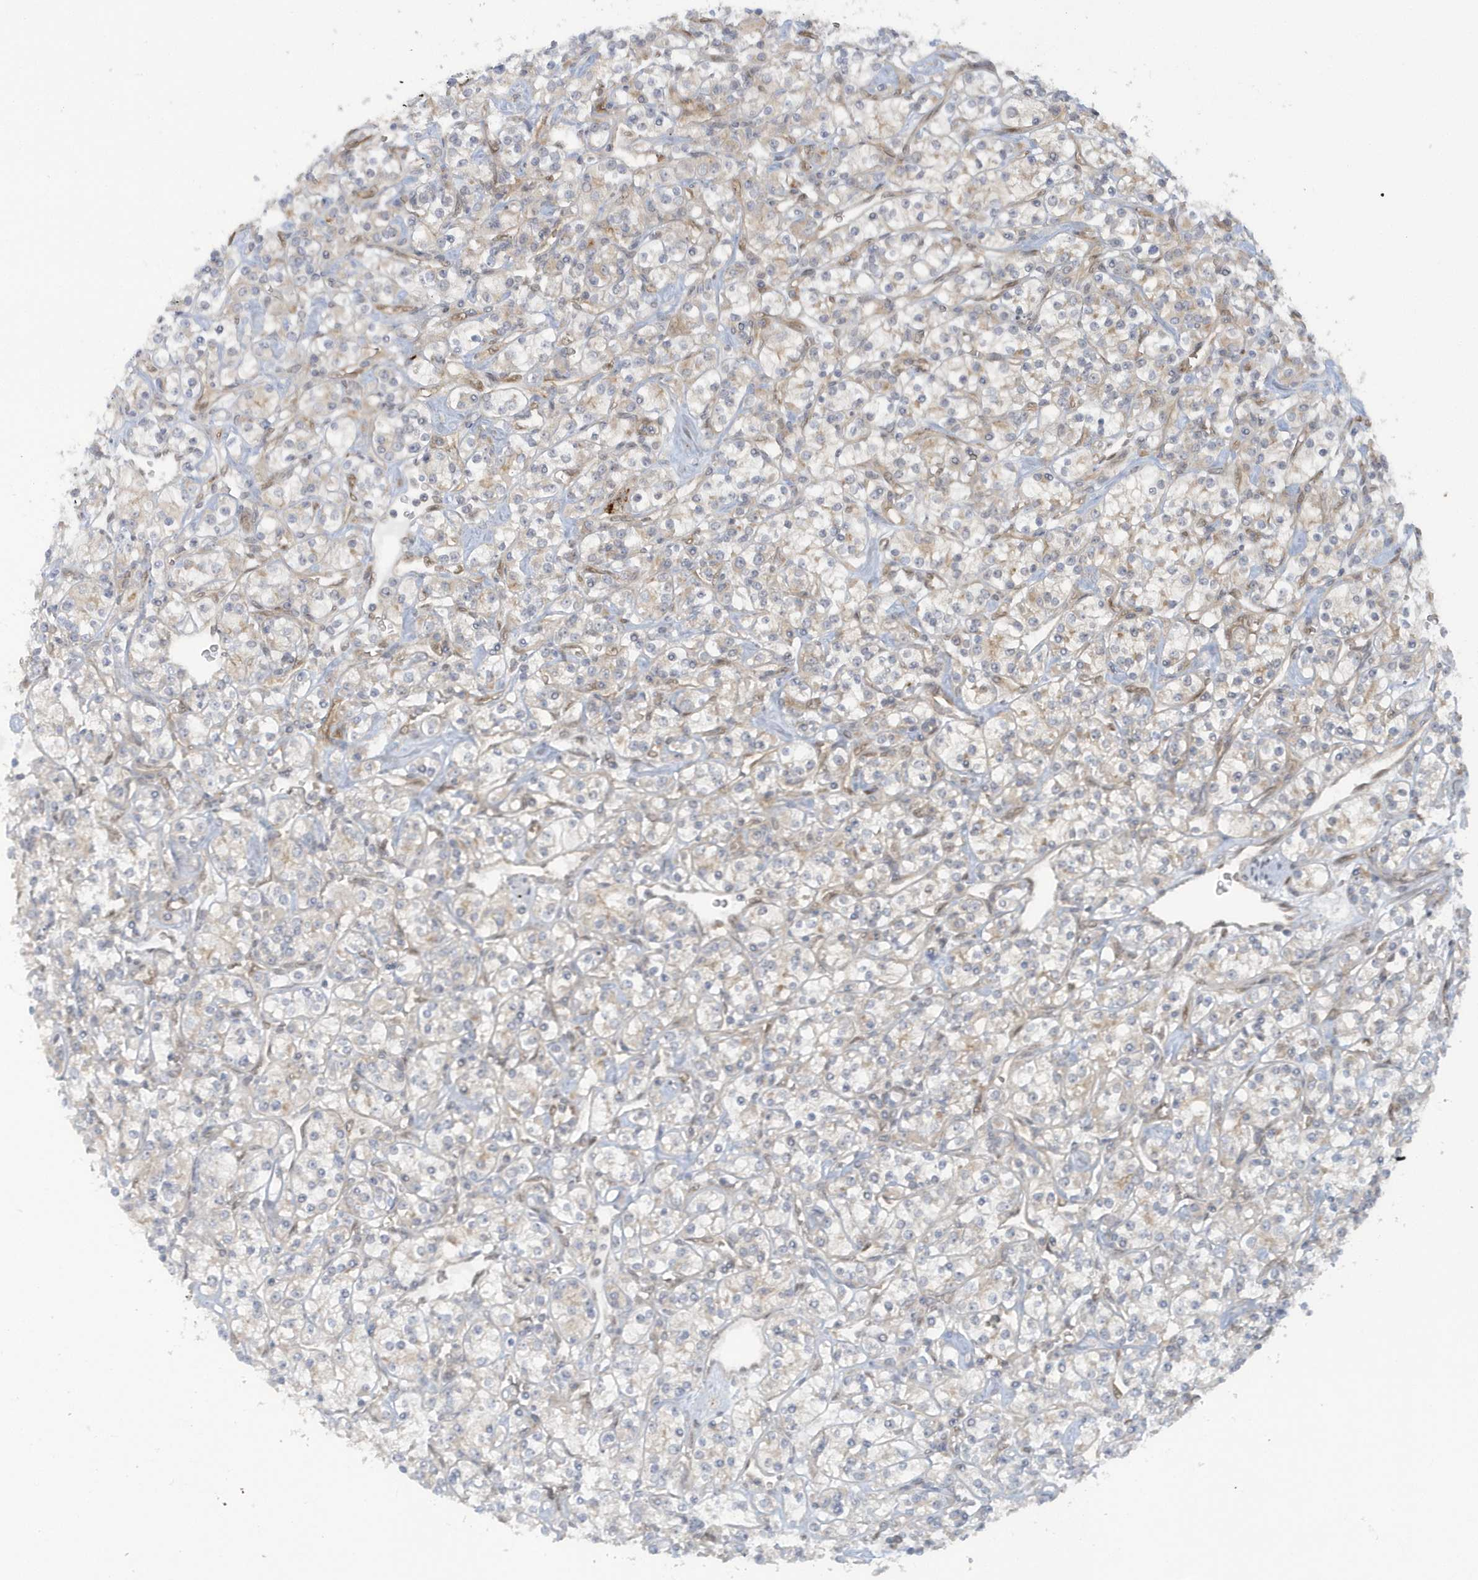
{"staining": {"intensity": "weak", "quantity": "<25%", "location": "cytoplasmic/membranous"}, "tissue": "renal cancer", "cell_type": "Tumor cells", "image_type": "cancer", "snomed": [{"axis": "morphology", "description": "Adenocarcinoma, NOS"}, {"axis": "topography", "description": "Kidney"}], "caption": "Immunohistochemical staining of adenocarcinoma (renal) displays no significant staining in tumor cells.", "gene": "ATG4A", "patient": {"sex": "male", "age": 77}}